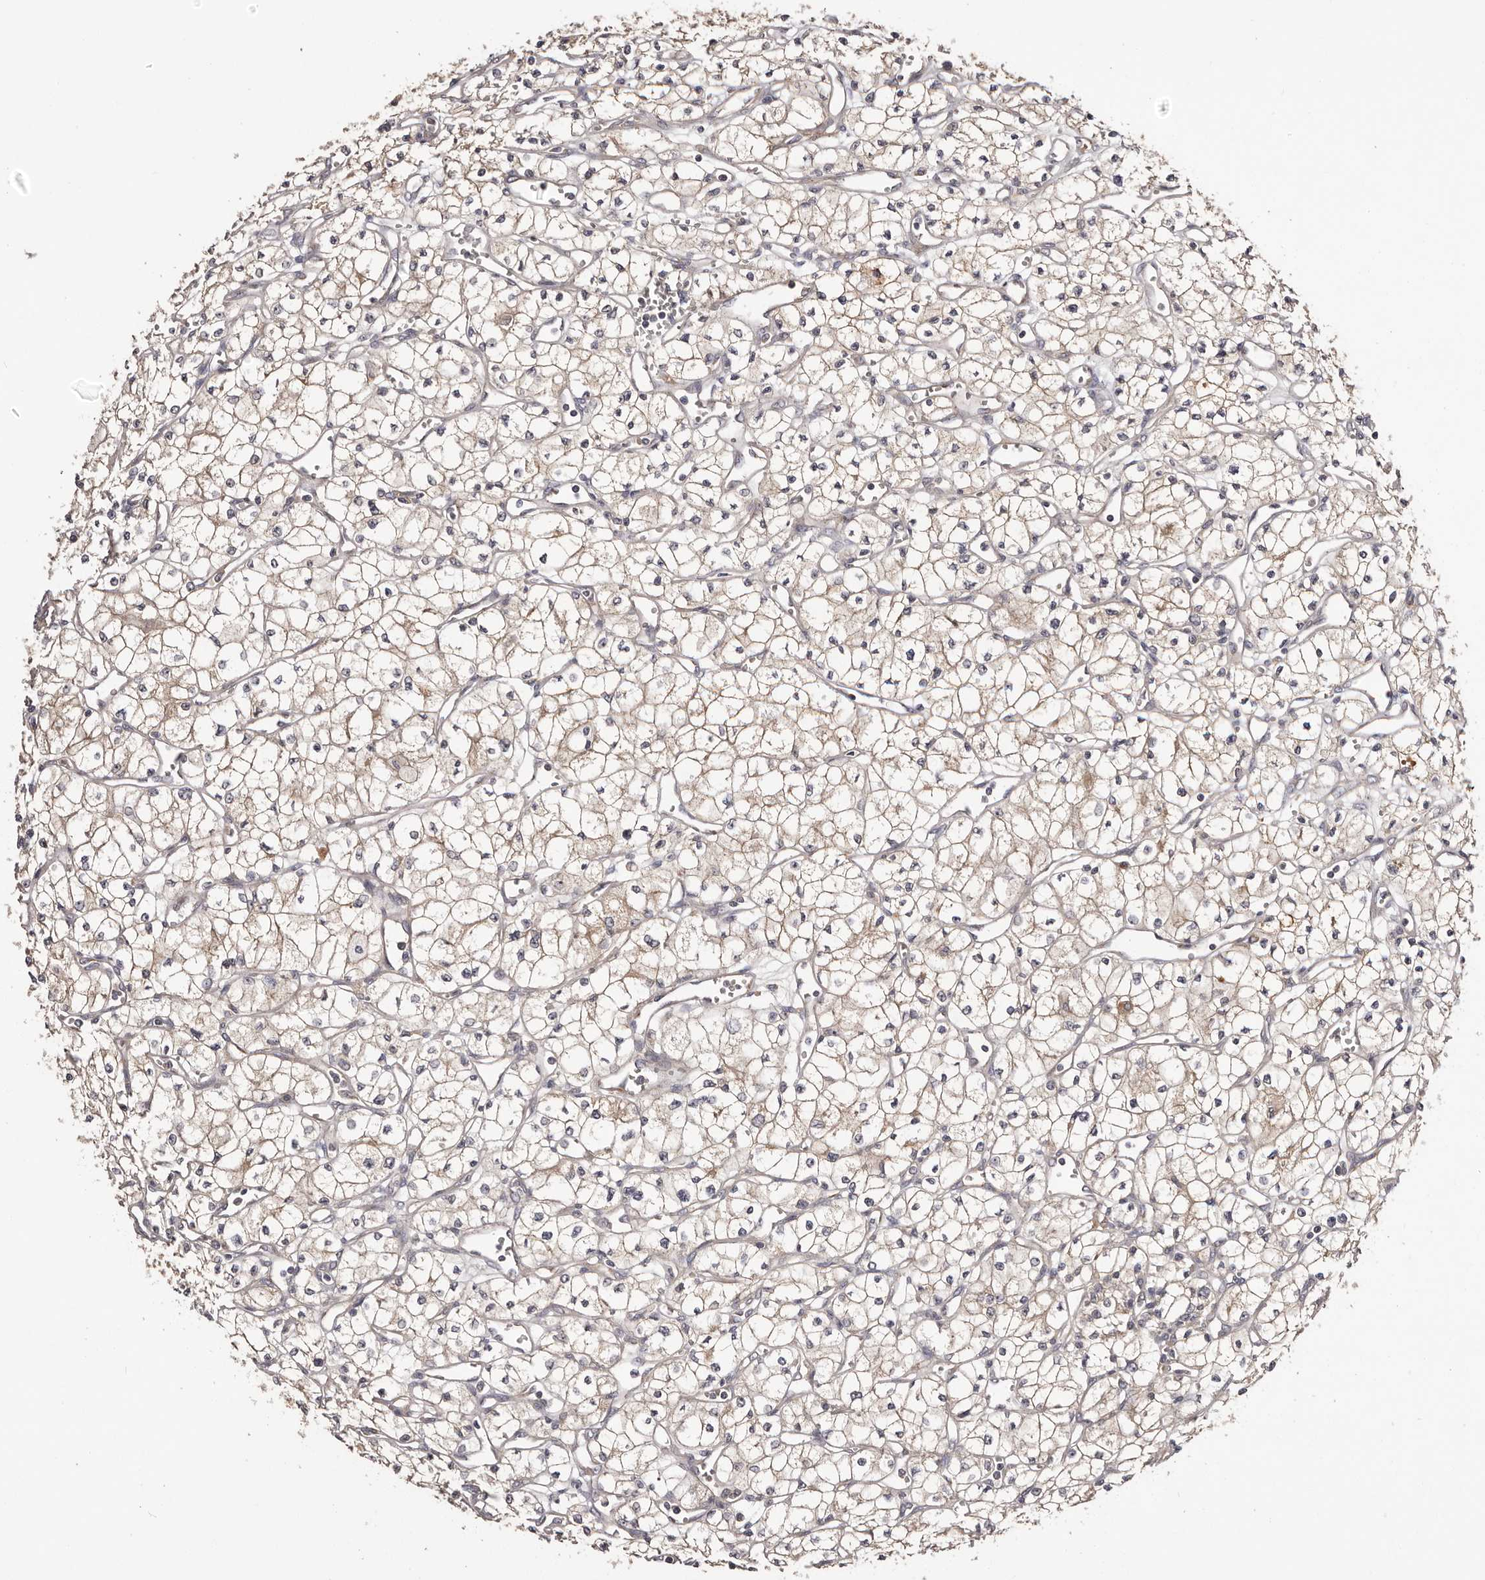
{"staining": {"intensity": "weak", "quantity": ">75%", "location": "cytoplasmic/membranous"}, "tissue": "renal cancer", "cell_type": "Tumor cells", "image_type": "cancer", "snomed": [{"axis": "morphology", "description": "Adenocarcinoma, NOS"}, {"axis": "topography", "description": "Kidney"}], "caption": "This histopathology image shows immunohistochemistry (IHC) staining of renal adenocarcinoma, with low weak cytoplasmic/membranous positivity in approximately >75% of tumor cells.", "gene": "LTV1", "patient": {"sex": "male", "age": 59}}